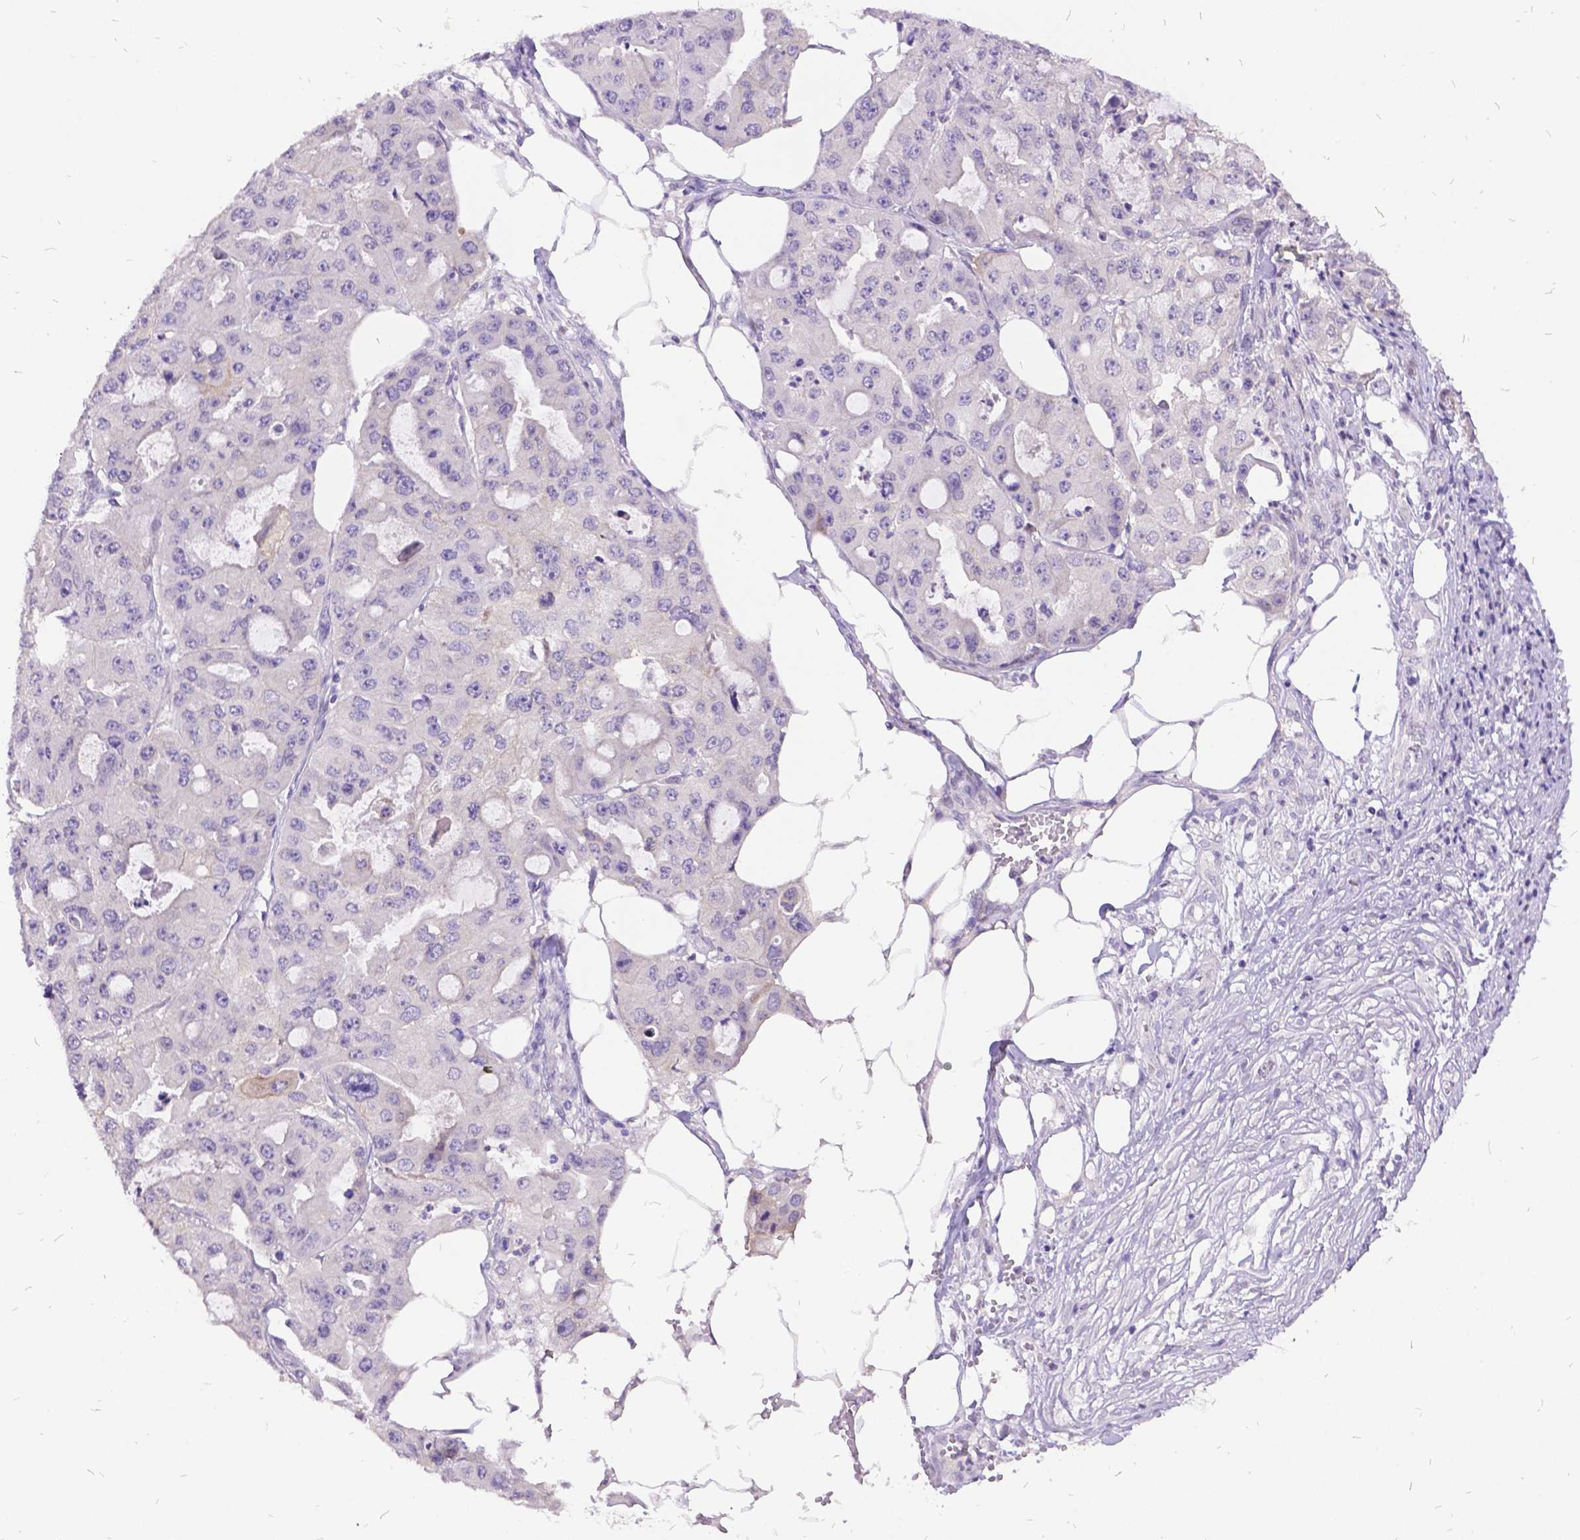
{"staining": {"intensity": "negative", "quantity": "none", "location": "none"}, "tissue": "ovarian cancer", "cell_type": "Tumor cells", "image_type": "cancer", "snomed": [{"axis": "morphology", "description": "Cystadenocarcinoma, serous, NOS"}, {"axis": "topography", "description": "Ovary"}], "caption": "This is an immunohistochemistry histopathology image of ovarian cancer (serous cystadenocarcinoma). There is no staining in tumor cells.", "gene": "ITGB6", "patient": {"sex": "female", "age": 56}}